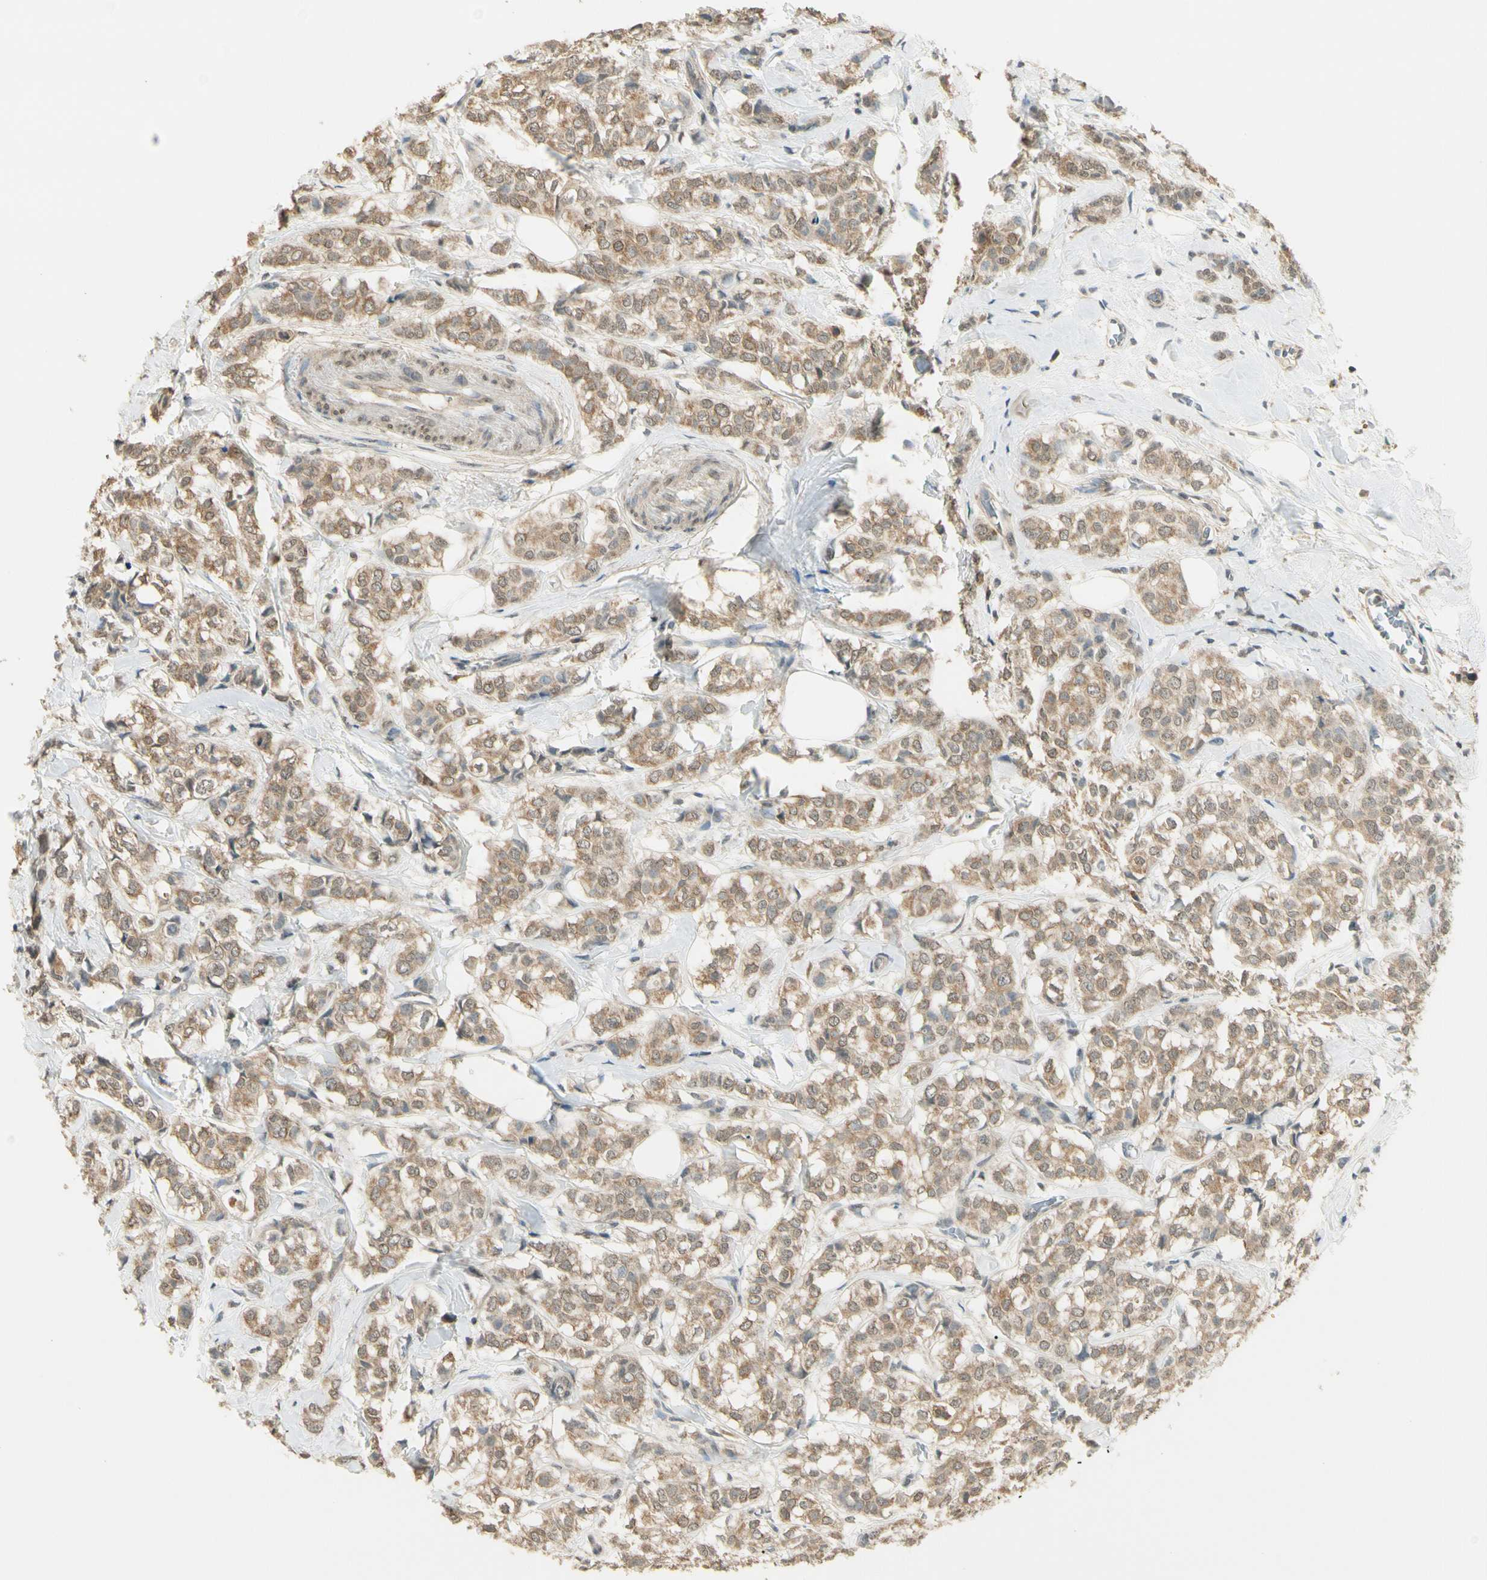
{"staining": {"intensity": "moderate", "quantity": ">75%", "location": "cytoplasmic/membranous"}, "tissue": "breast cancer", "cell_type": "Tumor cells", "image_type": "cancer", "snomed": [{"axis": "morphology", "description": "Lobular carcinoma"}, {"axis": "topography", "description": "Breast"}], "caption": "Immunohistochemical staining of human breast cancer (lobular carcinoma) displays medium levels of moderate cytoplasmic/membranous expression in about >75% of tumor cells.", "gene": "SGCA", "patient": {"sex": "female", "age": 60}}